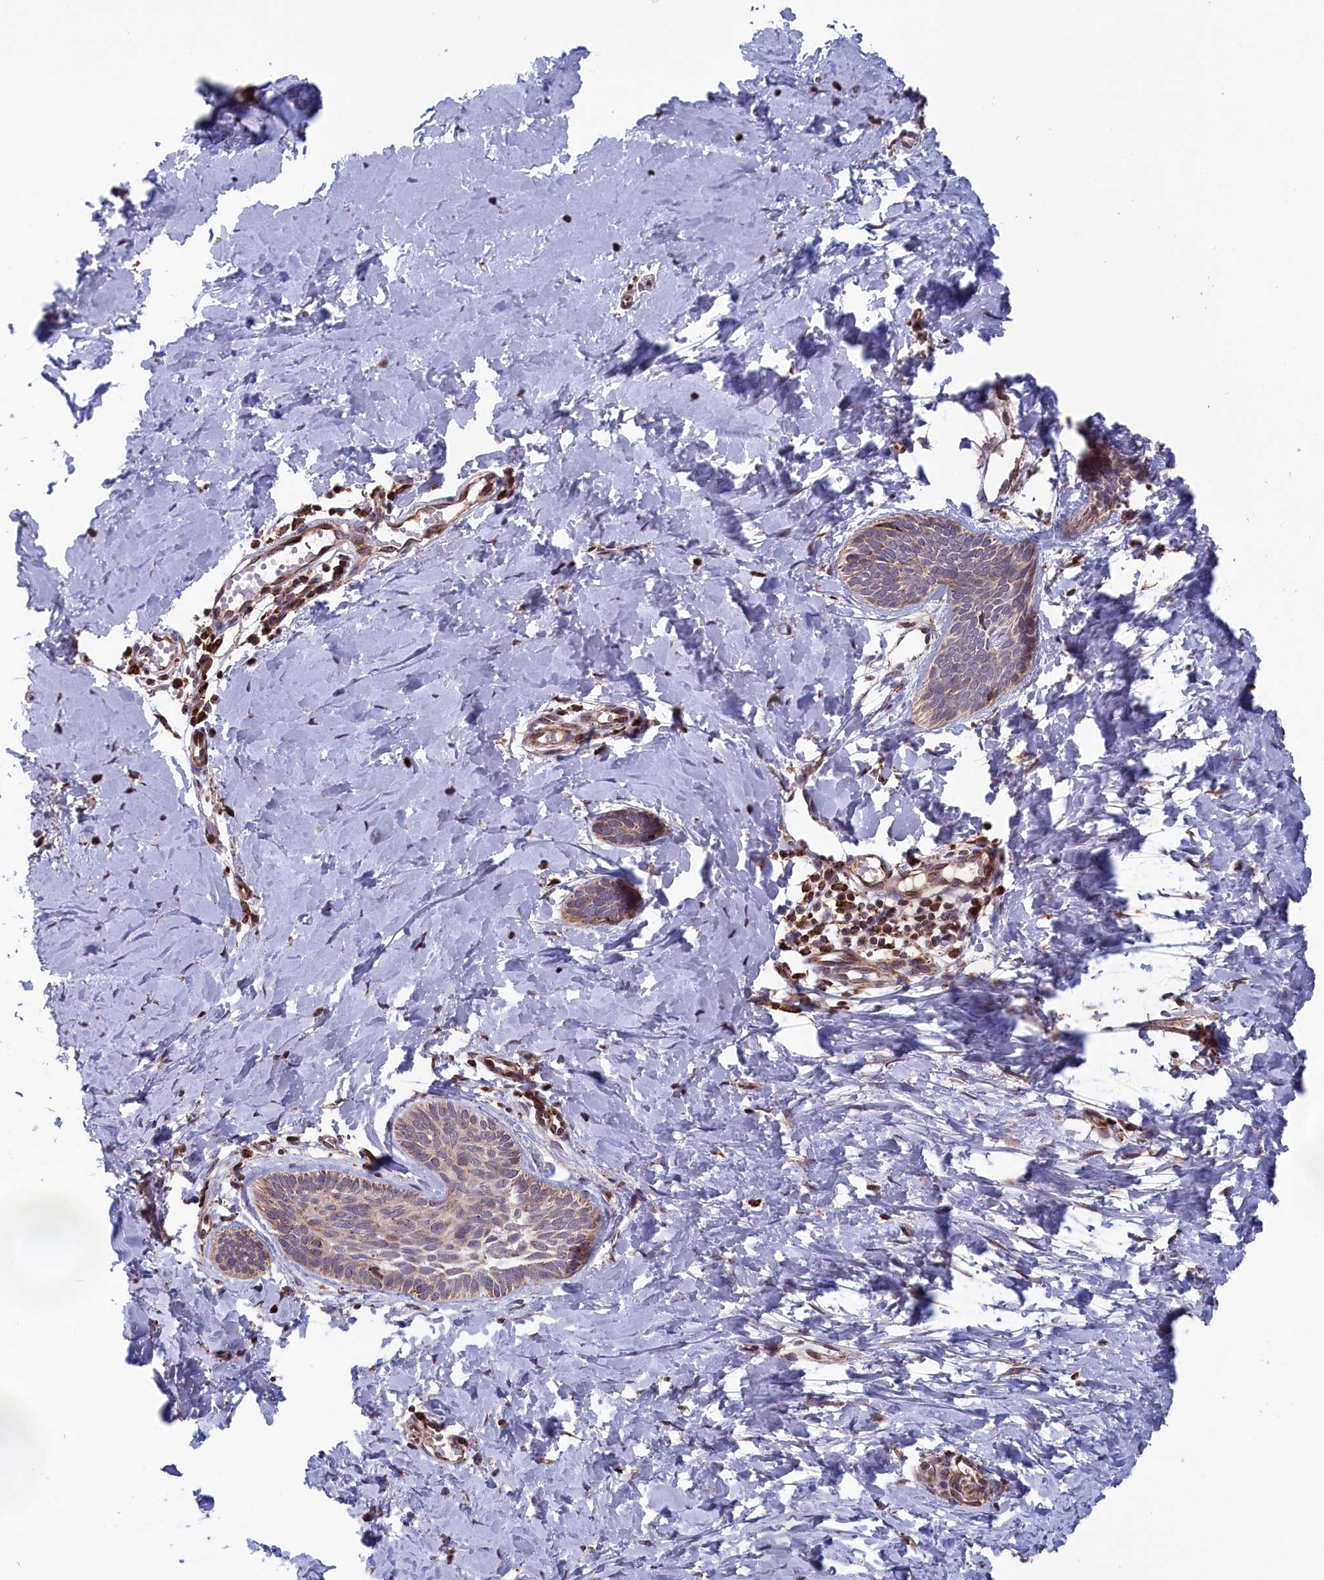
{"staining": {"intensity": "weak", "quantity": "<25%", "location": "cytoplasmic/membranous"}, "tissue": "skin cancer", "cell_type": "Tumor cells", "image_type": "cancer", "snomed": [{"axis": "morphology", "description": "Basal cell carcinoma"}, {"axis": "topography", "description": "Skin"}], "caption": "There is no significant expression in tumor cells of basal cell carcinoma (skin).", "gene": "TIMM44", "patient": {"sex": "female", "age": 81}}